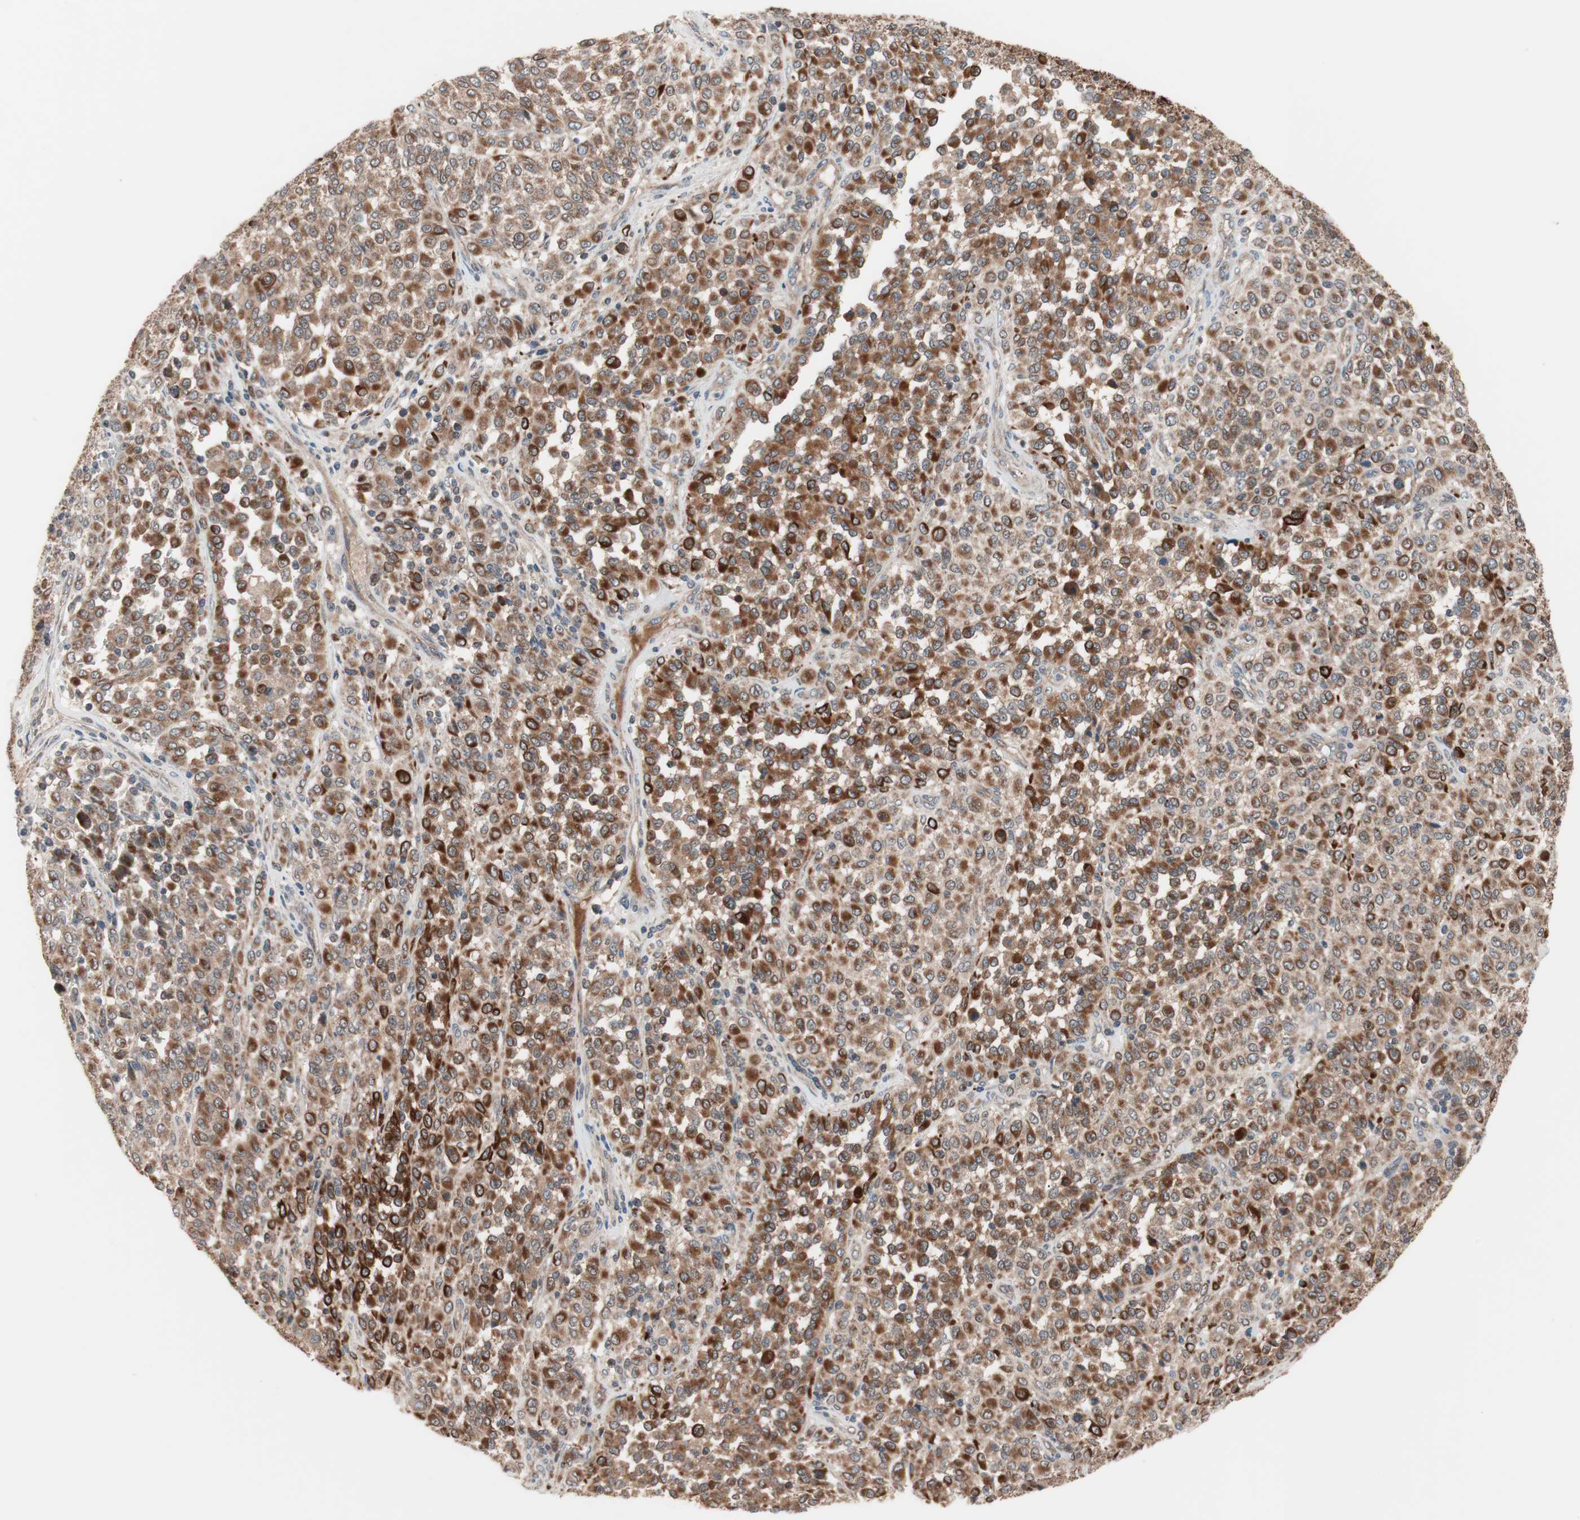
{"staining": {"intensity": "strong", "quantity": ">75%", "location": "cytoplasmic/membranous"}, "tissue": "melanoma", "cell_type": "Tumor cells", "image_type": "cancer", "snomed": [{"axis": "morphology", "description": "Malignant melanoma, Metastatic site"}, {"axis": "topography", "description": "Pancreas"}], "caption": "DAB immunohistochemical staining of malignant melanoma (metastatic site) demonstrates strong cytoplasmic/membranous protein staining in about >75% of tumor cells.", "gene": "HMBS", "patient": {"sex": "female", "age": 30}}